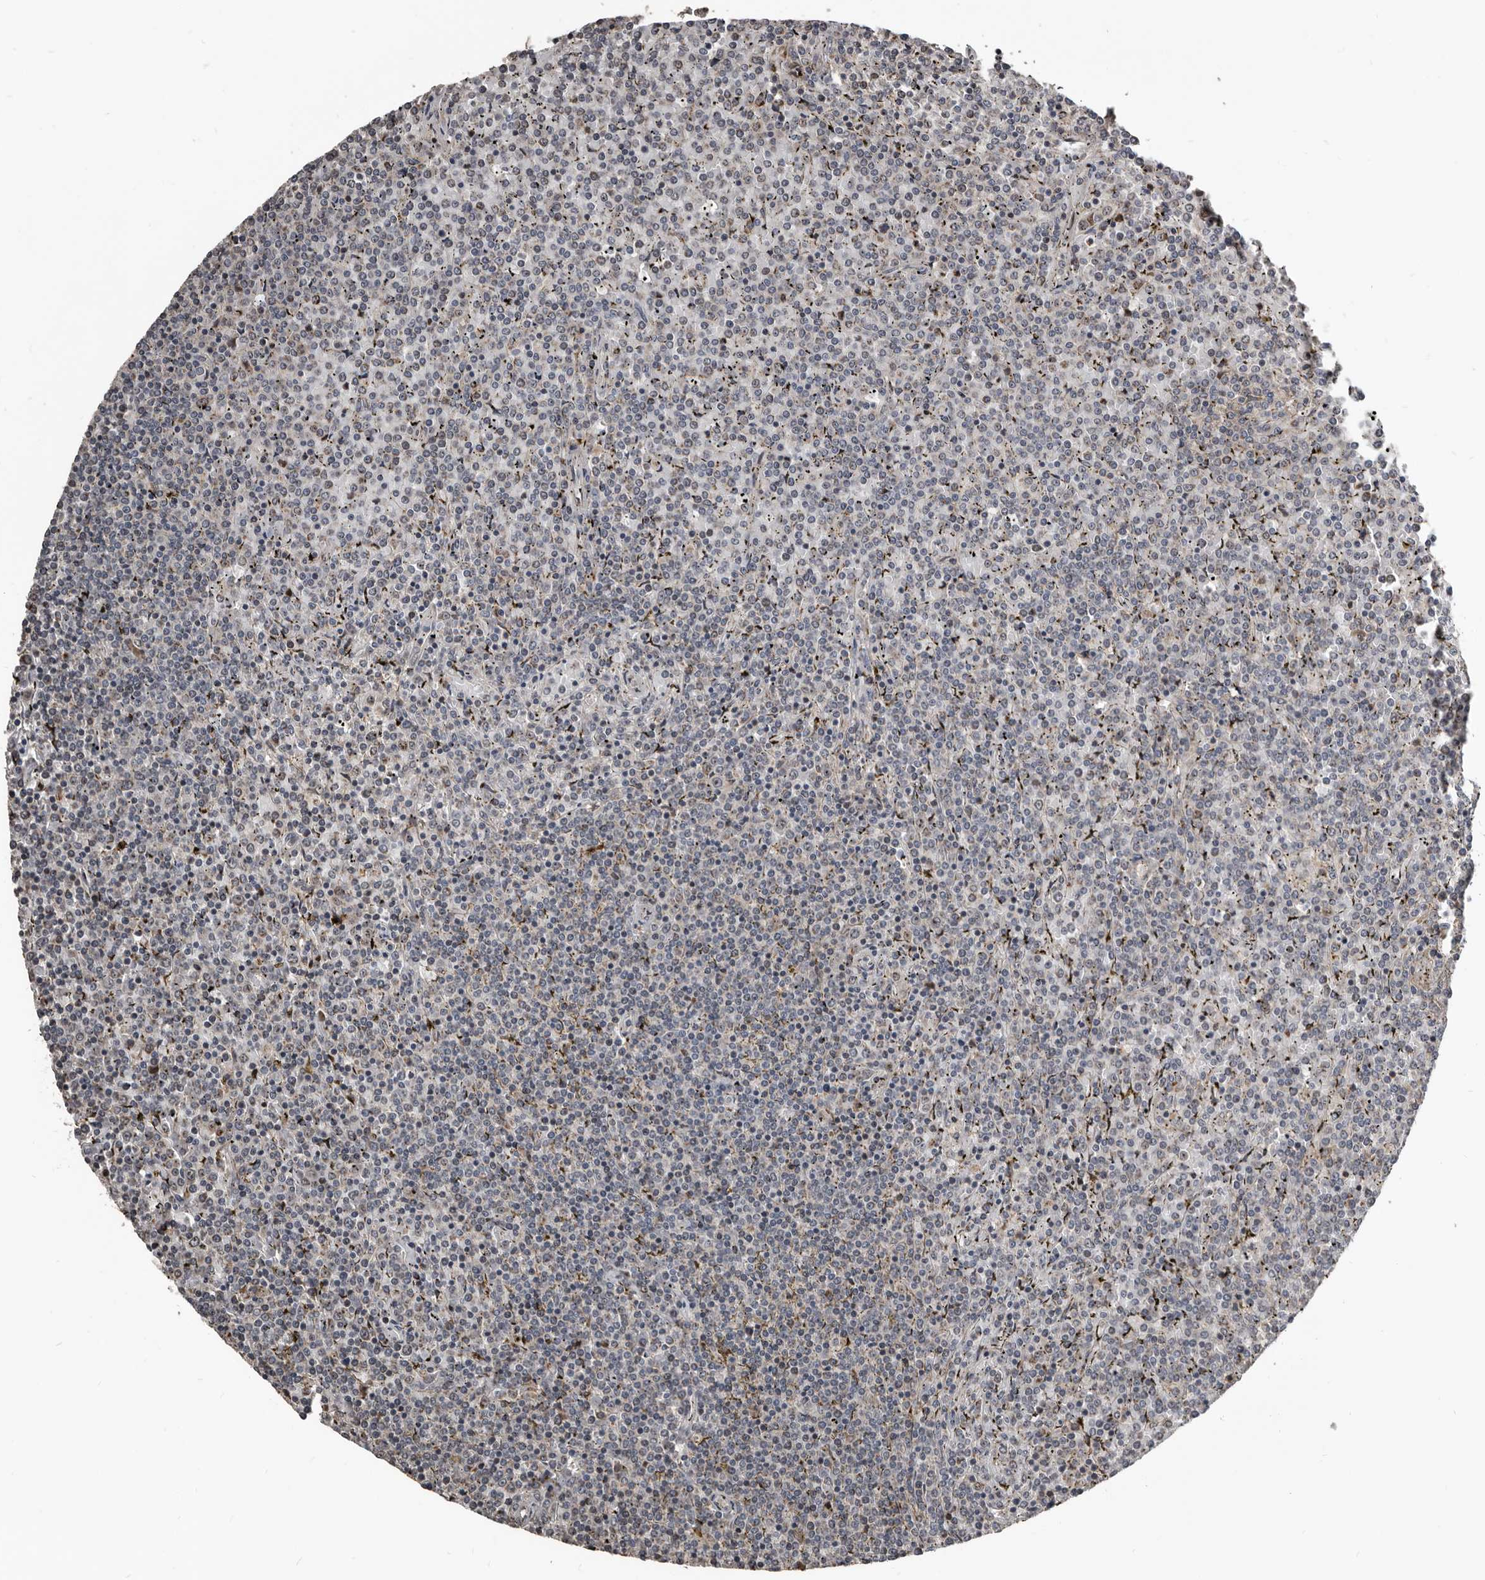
{"staining": {"intensity": "negative", "quantity": "none", "location": "none"}, "tissue": "lymphoma", "cell_type": "Tumor cells", "image_type": "cancer", "snomed": [{"axis": "morphology", "description": "Malignant lymphoma, non-Hodgkin's type, Low grade"}, {"axis": "topography", "description": "Spleen"}], "caption": "DAB immunohistochemical staining of human lymphoma reveals no significant staining in tumor cells.", "gene": "DHPS", "patient": {"sex": "female", "age": 19}}